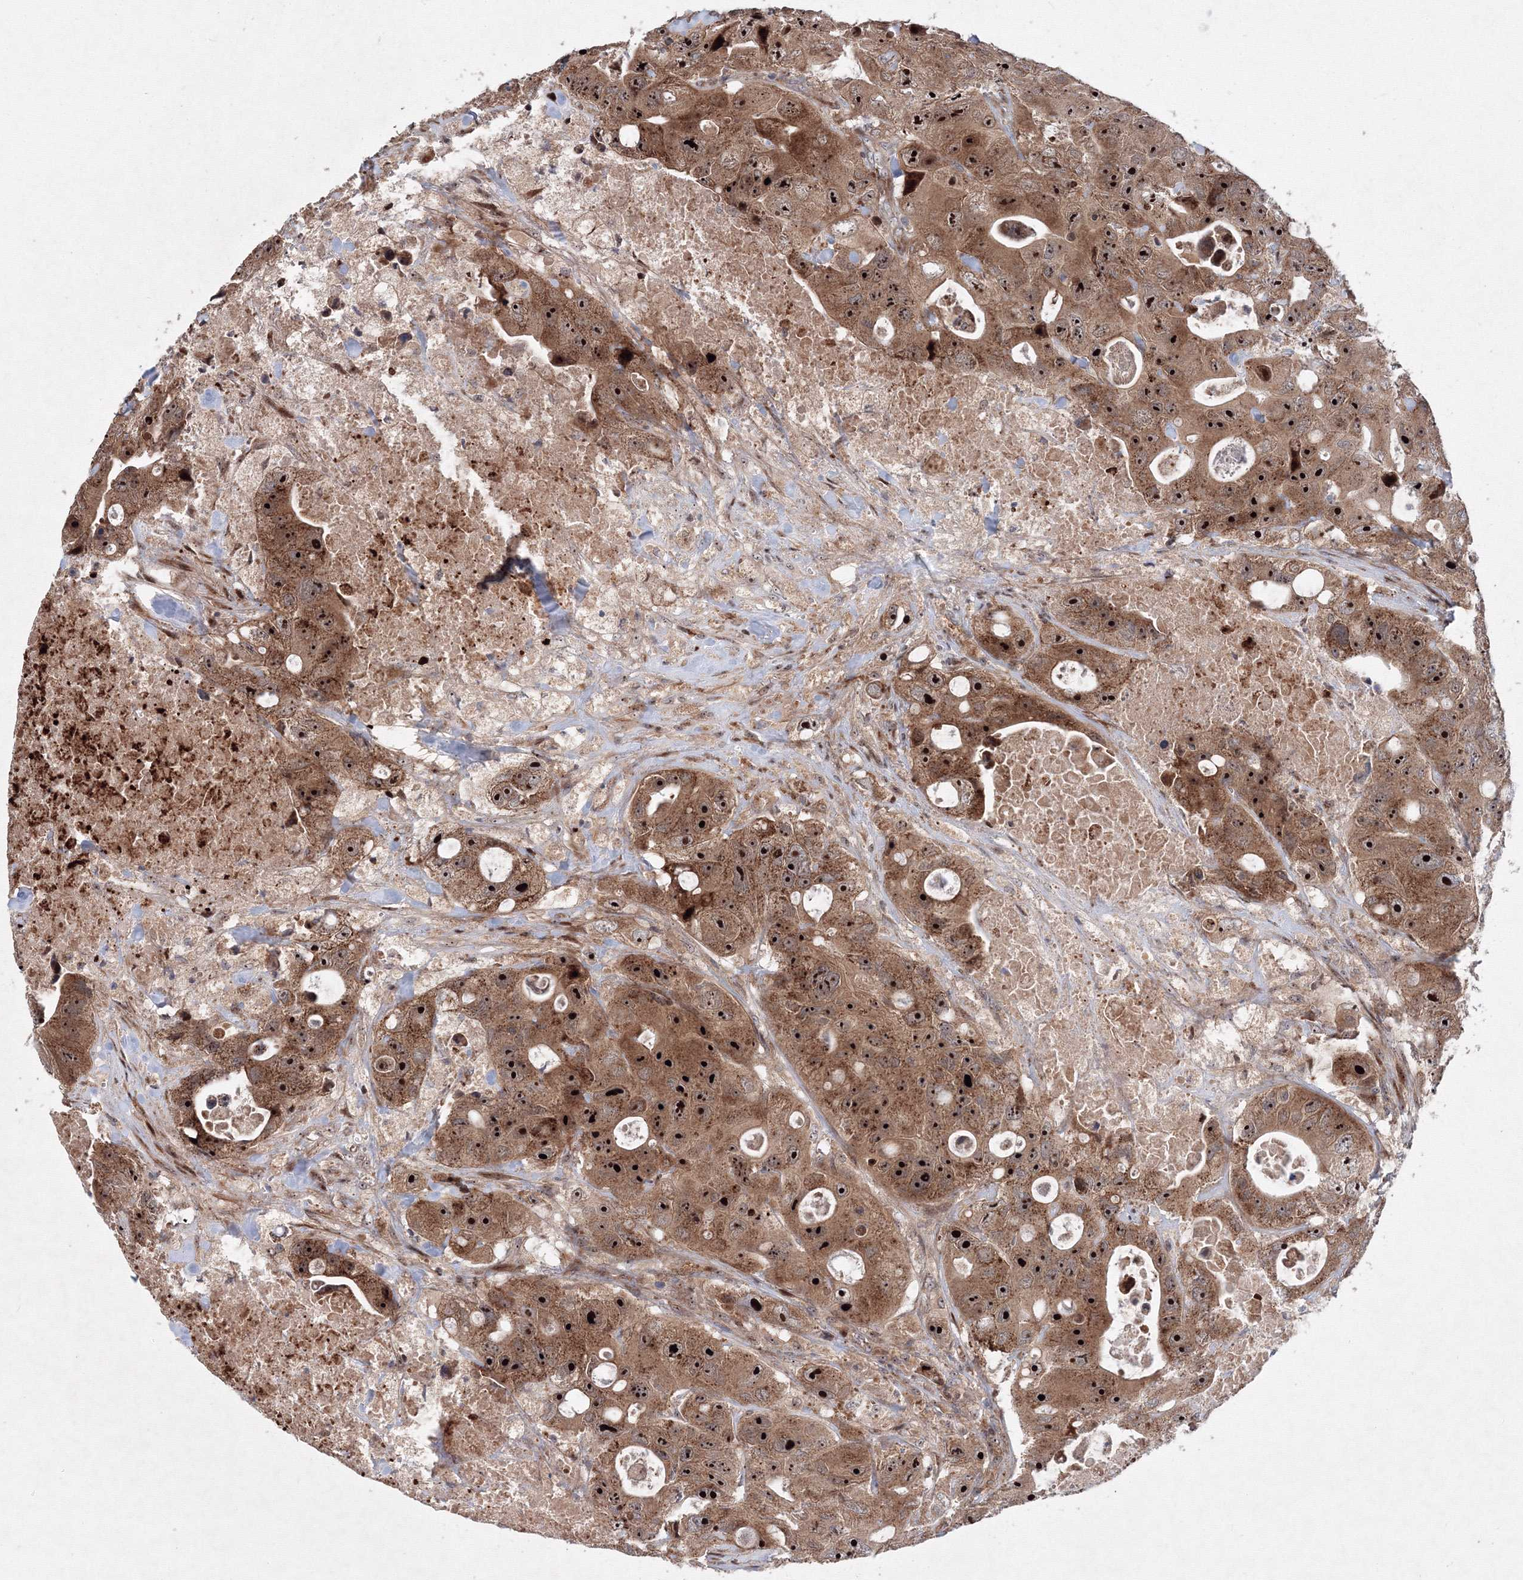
{"staining": {"intensity": "strong", "quantity": "25%-75%", "location": "cytoplasmic/membranous,nuclear"}, "tissue": "colorectal cancer", "cell_type": "Tumor cells", "image_type": "cancer", "snomed": [{"axis": "morphology", "description": "Adenocarcinoma, NOS"}, {"axis": "topography", "description": "Colon"}], "caption": "DAB immunohistochemical staining of colorectal cancer shows strong cytoplasmic/membranous and nuclear protein staining in about 25%-75% of tumor cells.", "gene": "ANKAR", "patient": {"sex": "female", "age": 46}}